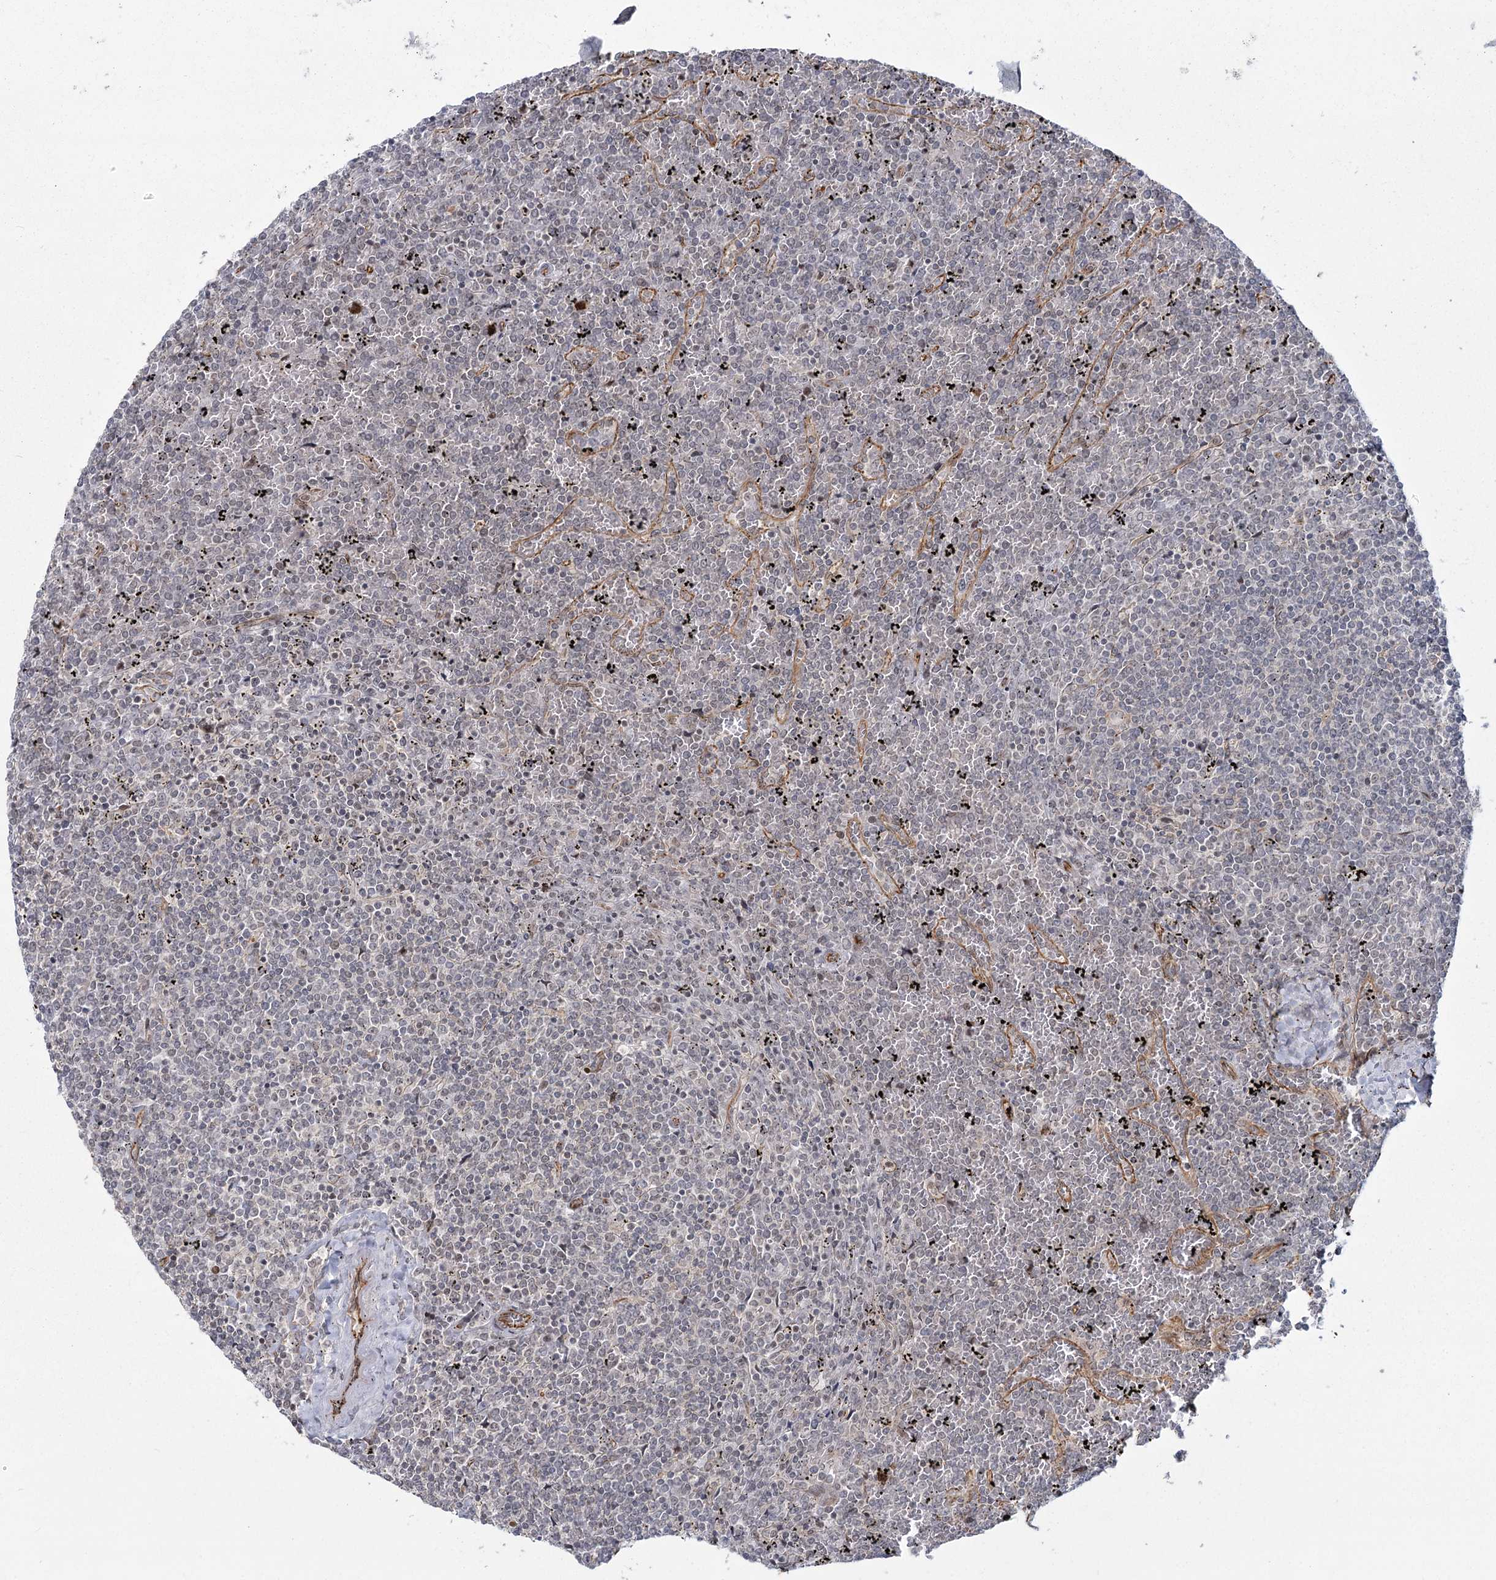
{"staining": {"intensity": "negative", "quantity": "none", "location": "none"}, "tissue": "lymphoma", "cell_type": "Tumor cells", "image_type": "cancer", "snomed": [{"axis": "morphology", "description": "Malignant lymphoma, non-Hodgkin's type, Low grade"}, {"axis": "topography", "description": "Spleen"}], "caption": "Malignant lymphoma, non-Hodgkin's type (low-grade) was stained to show a protein in brown. There is no significant positivity in tumor cells.", "gene": "AP2M1", "patient": {"sex": "female", "age": 19}}